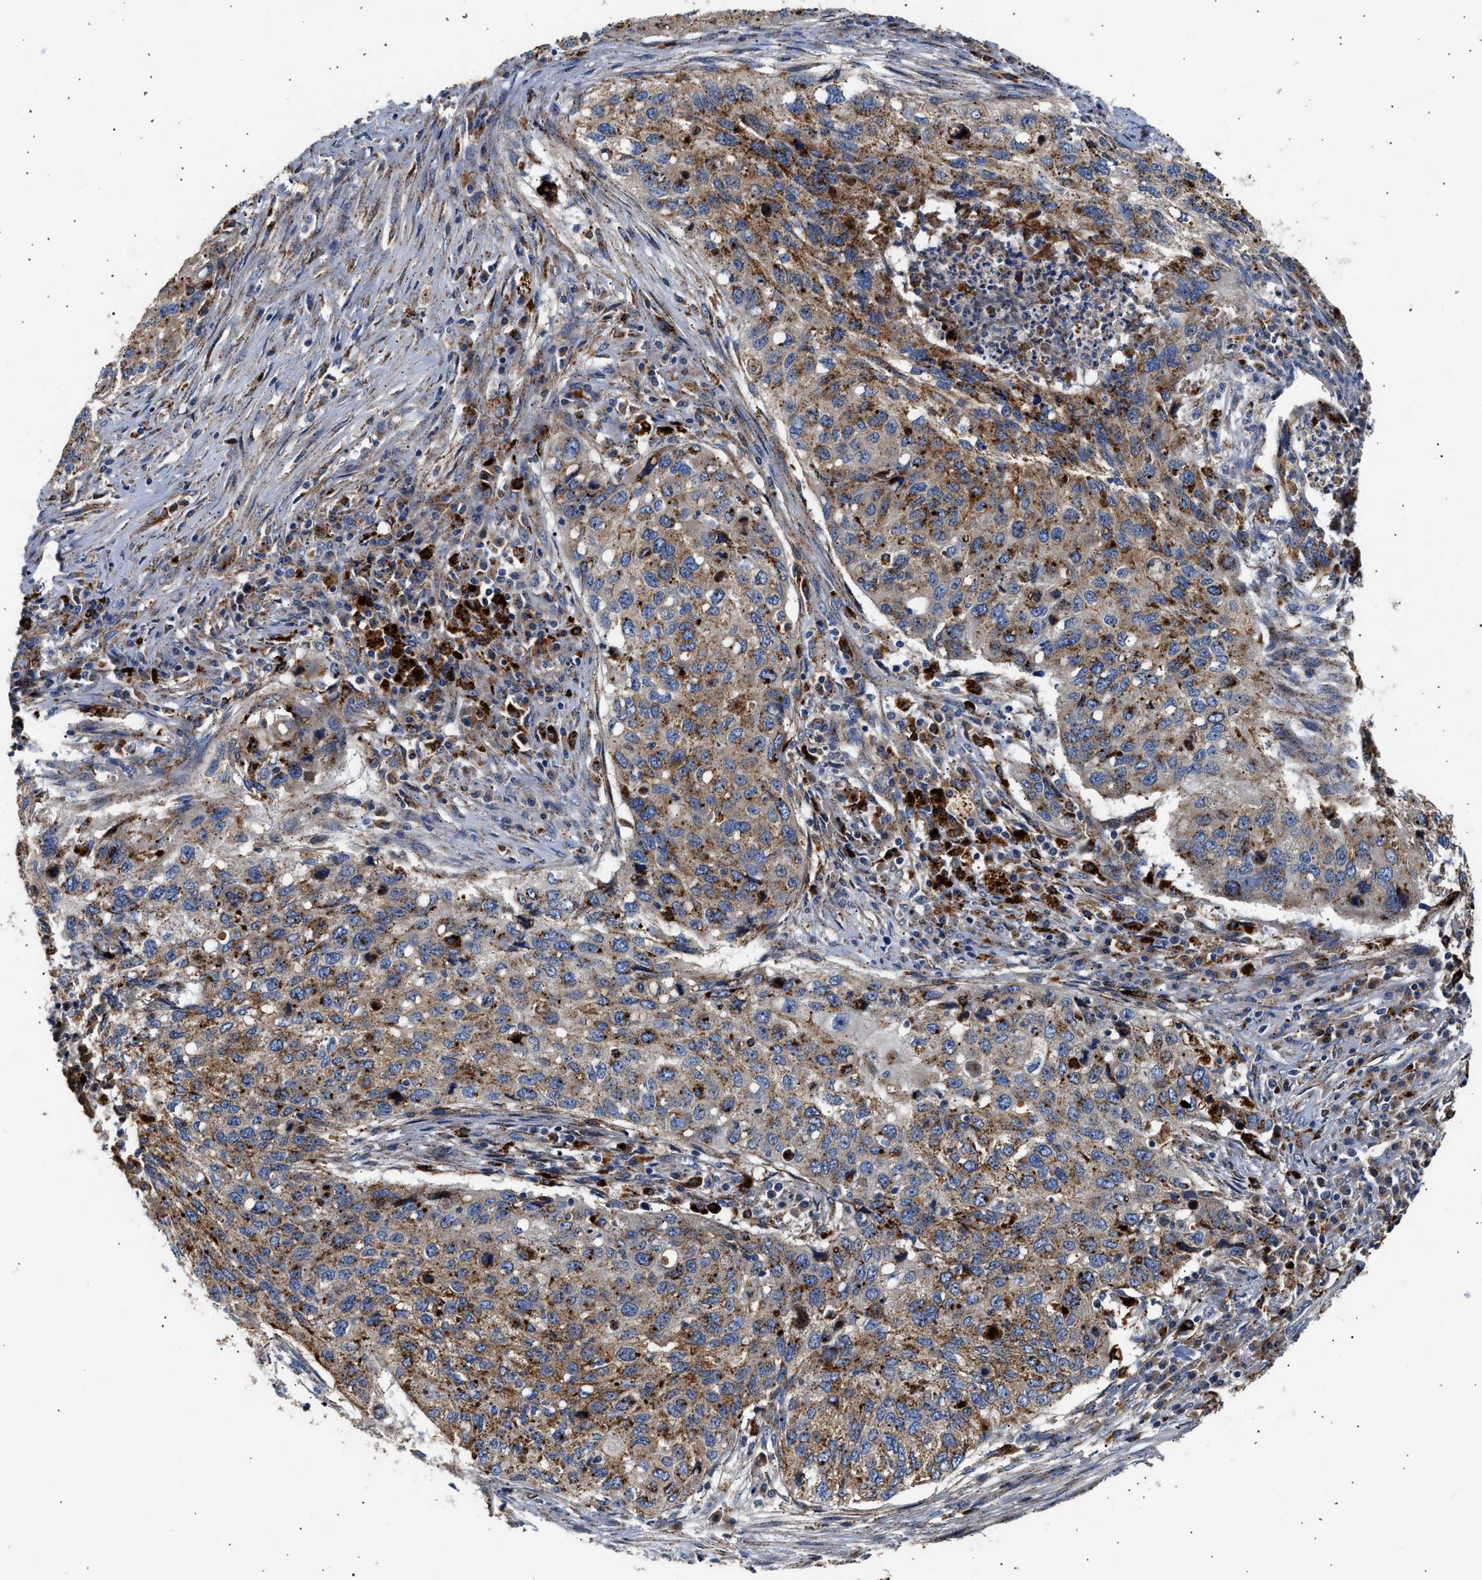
{"staining": {"intensity": "moderate", "quantity": ">75%", "location": "cytoplasmic/membranous"}, "tissue": "lung cancer", "cell_type": "Tumor cells", "image_type": "cancer", "snomed": [{"axis": "morphology", "description": "Squamous cell carcinoma, NOS"}, {"axis": "topography", "description": "Lung"}], "caption": "Tumor cells show medium levels of moderate cytoplasmic/membranous positivity in about >75% of cells in squamous cell carcinoma (lung).", "gene": "CCDC146", "patient": {"sex": "female", "age": 63}}